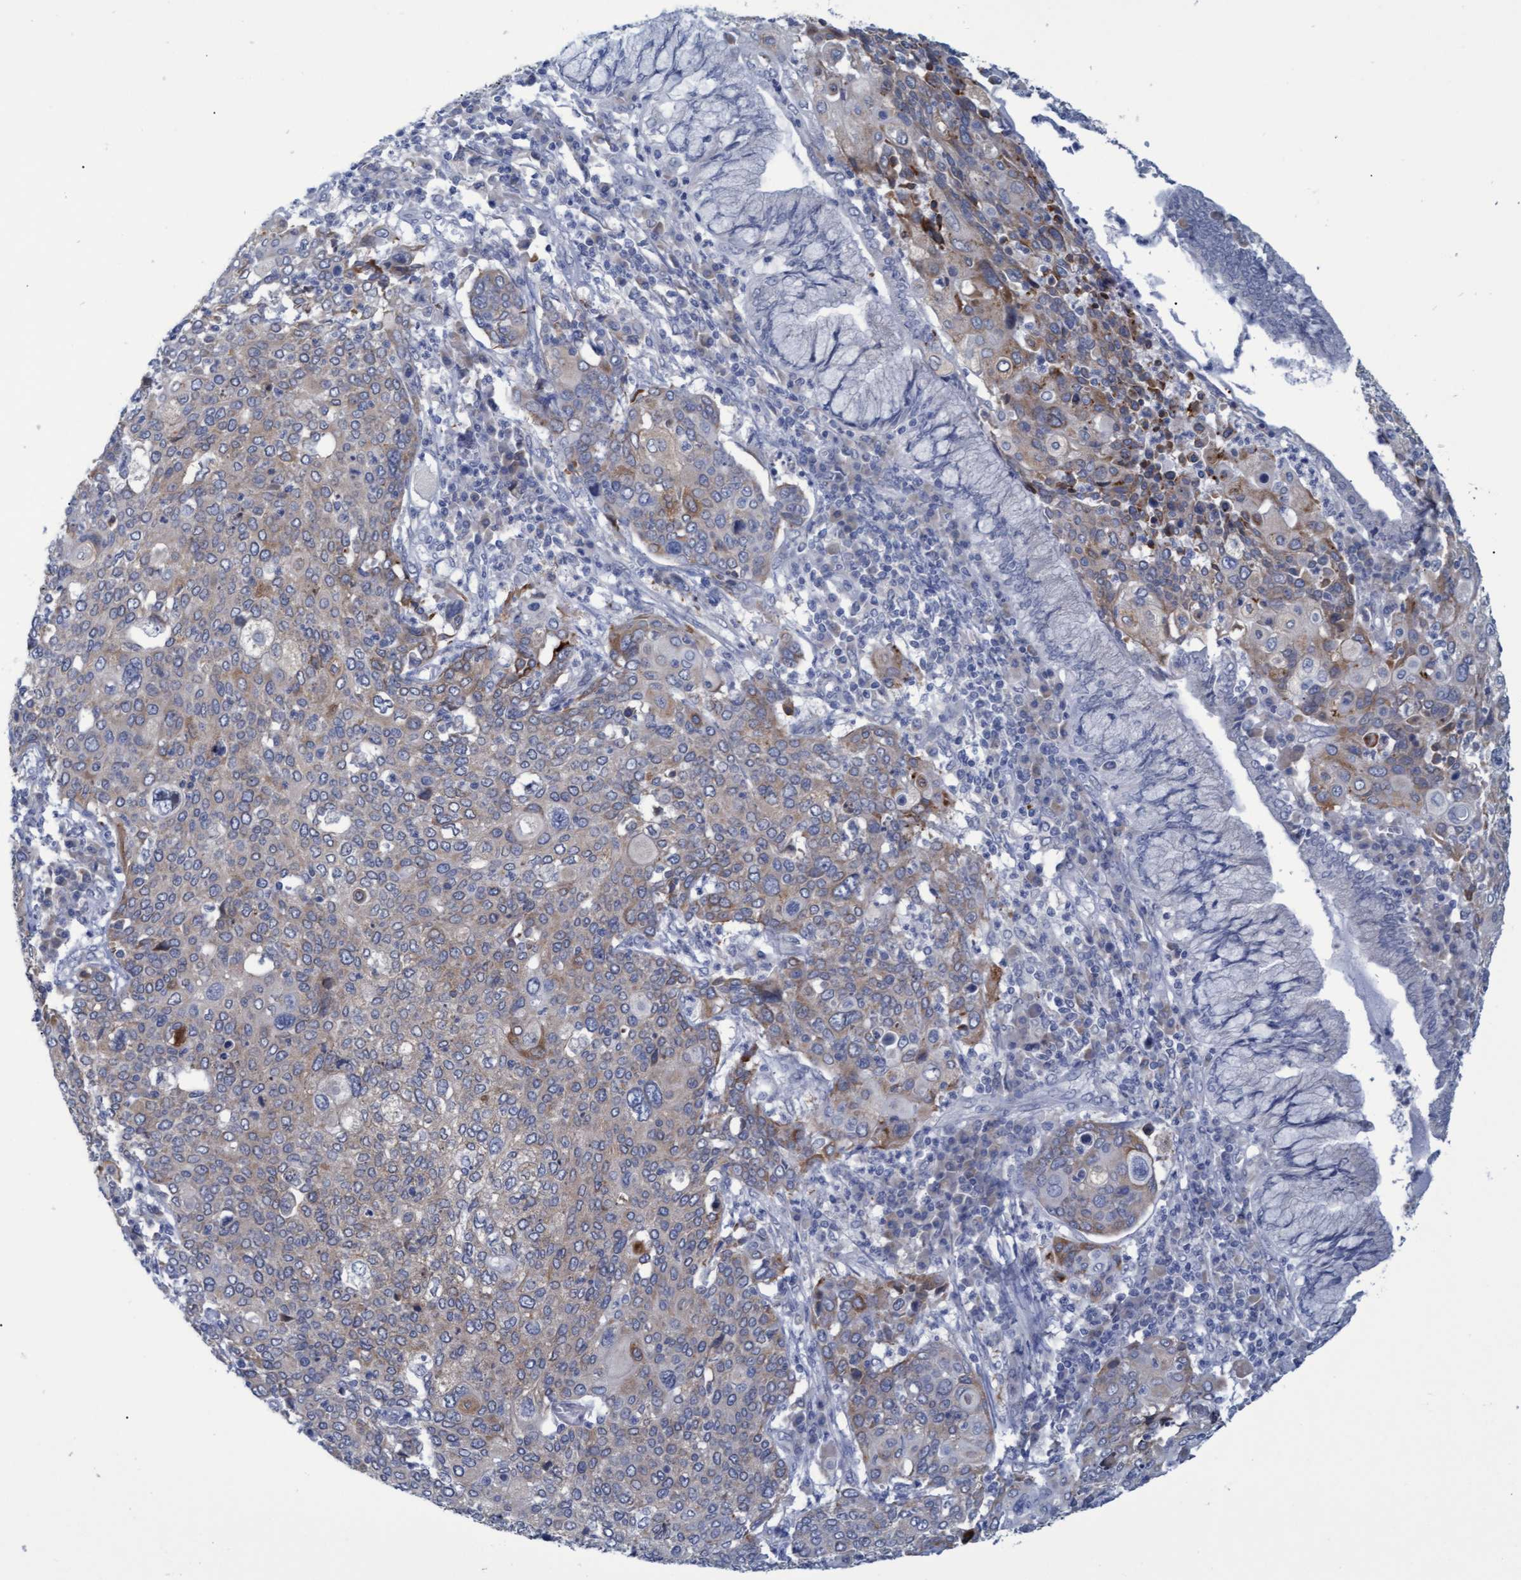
{"staining": {"intensity": "weak", "quantity": ">75%", "location": "cytoplasmic/membranous"}, "tissue": "cervical cancer", "cell_type": "Tumor cells", "image_type": "cancer", "snomed": [{"axis": "morphology", "description": "Squamous cell carcinoma, NOS"}, {"axis": "topography", "description": "Cervix"}], "caption": "DAB immunohistochemical staining of human cervical cancer displays weak cytoplasmic/membranous protein staining in about >75% of tumor cells.", "gene": "SSTR3", "patient": {"sex": "female", "age": 40}}